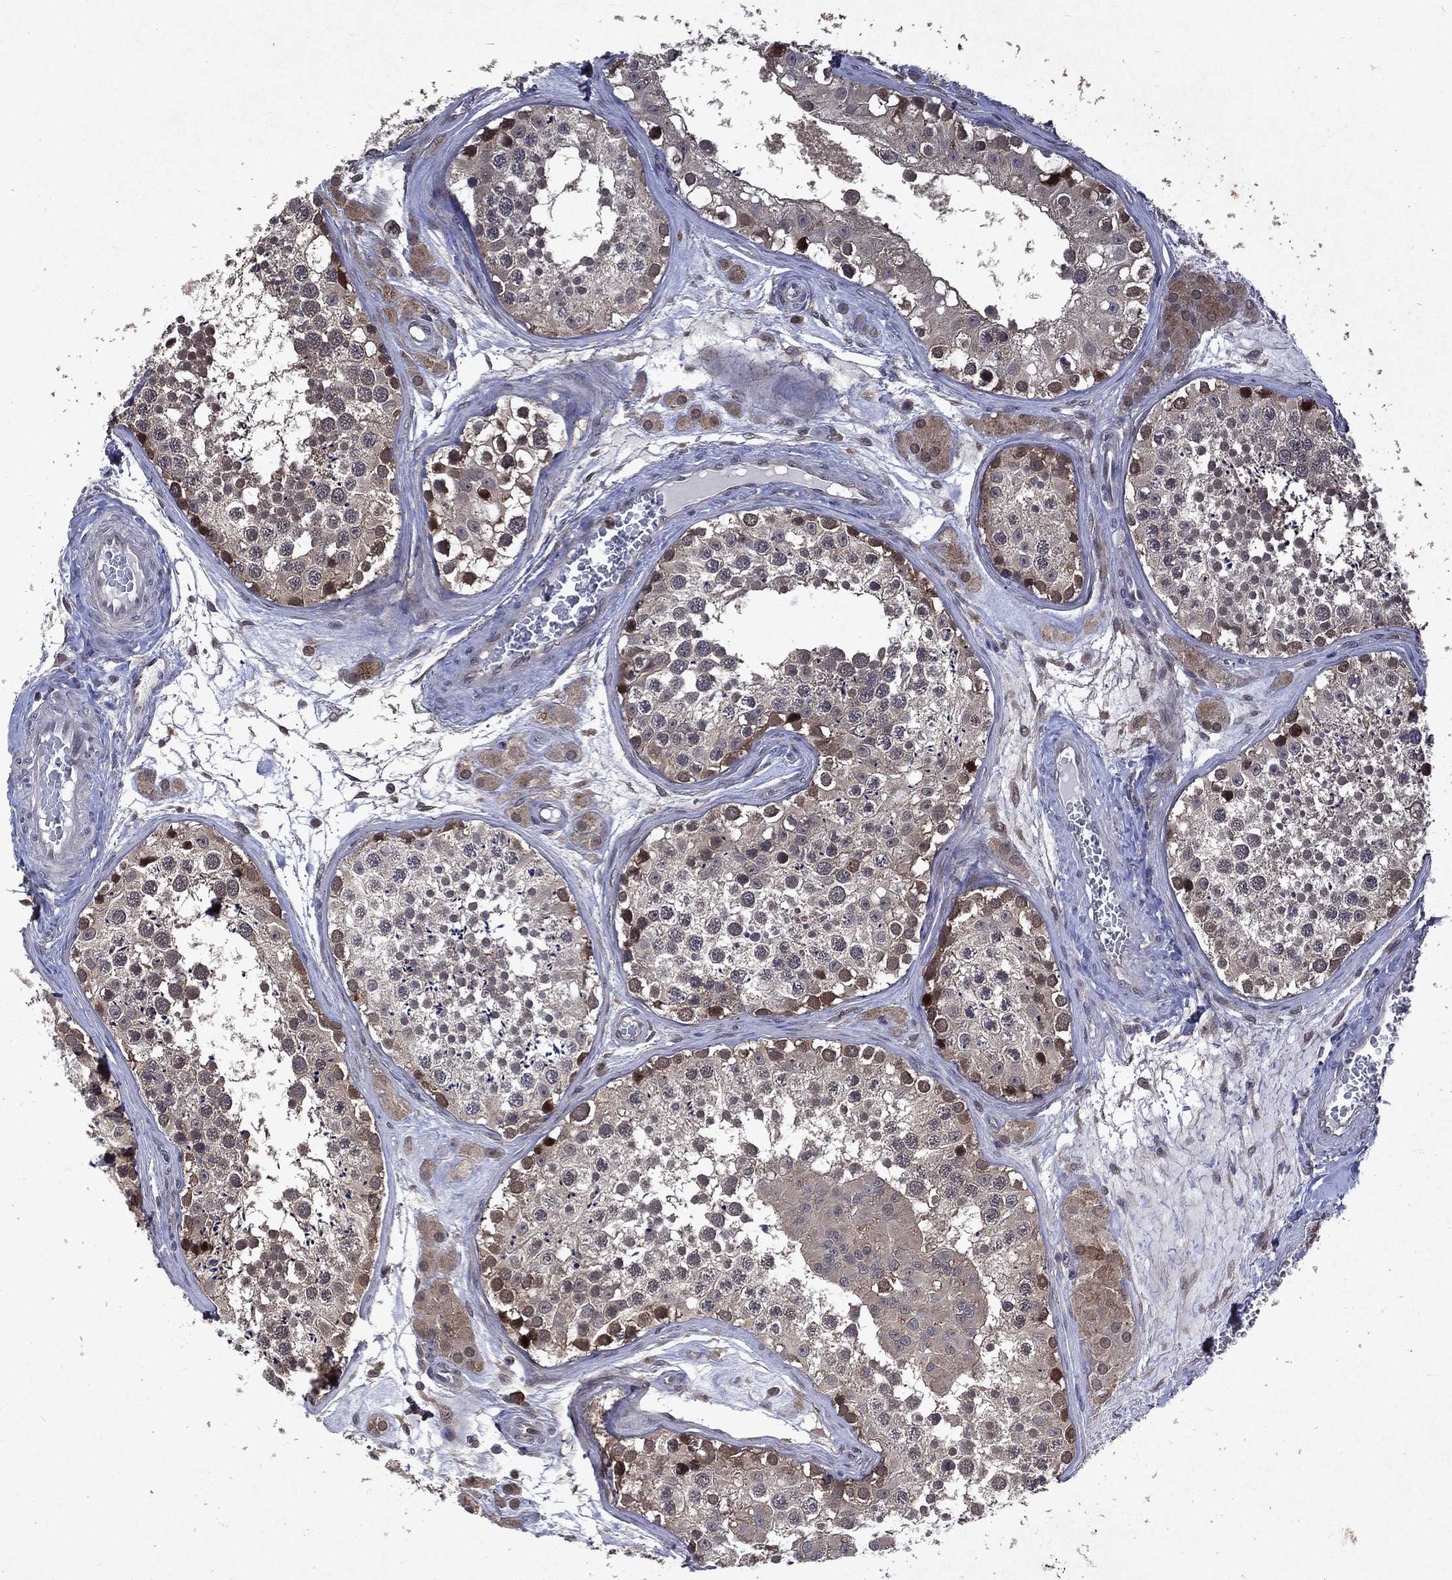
{"staining": {"intensity": "strong", "quantity": "<25%", "location": "nuclear"}, "tissue": "testis", "cell_type": "Cells in seminiferous ducts", "image_type": "normal", "snomed": [{"axis": "morphology", "description": "Normal tissue, NOS"}, {"axis": "topography", "description": "Testis"}], "caption": "This is a photomicrograph of IHC staining of benign testis, which shows strong positivity in the nuclear of cells in seminiferous ducts.", "gene": "MTAP", "patient": {"sex": "male", "age": 31}}